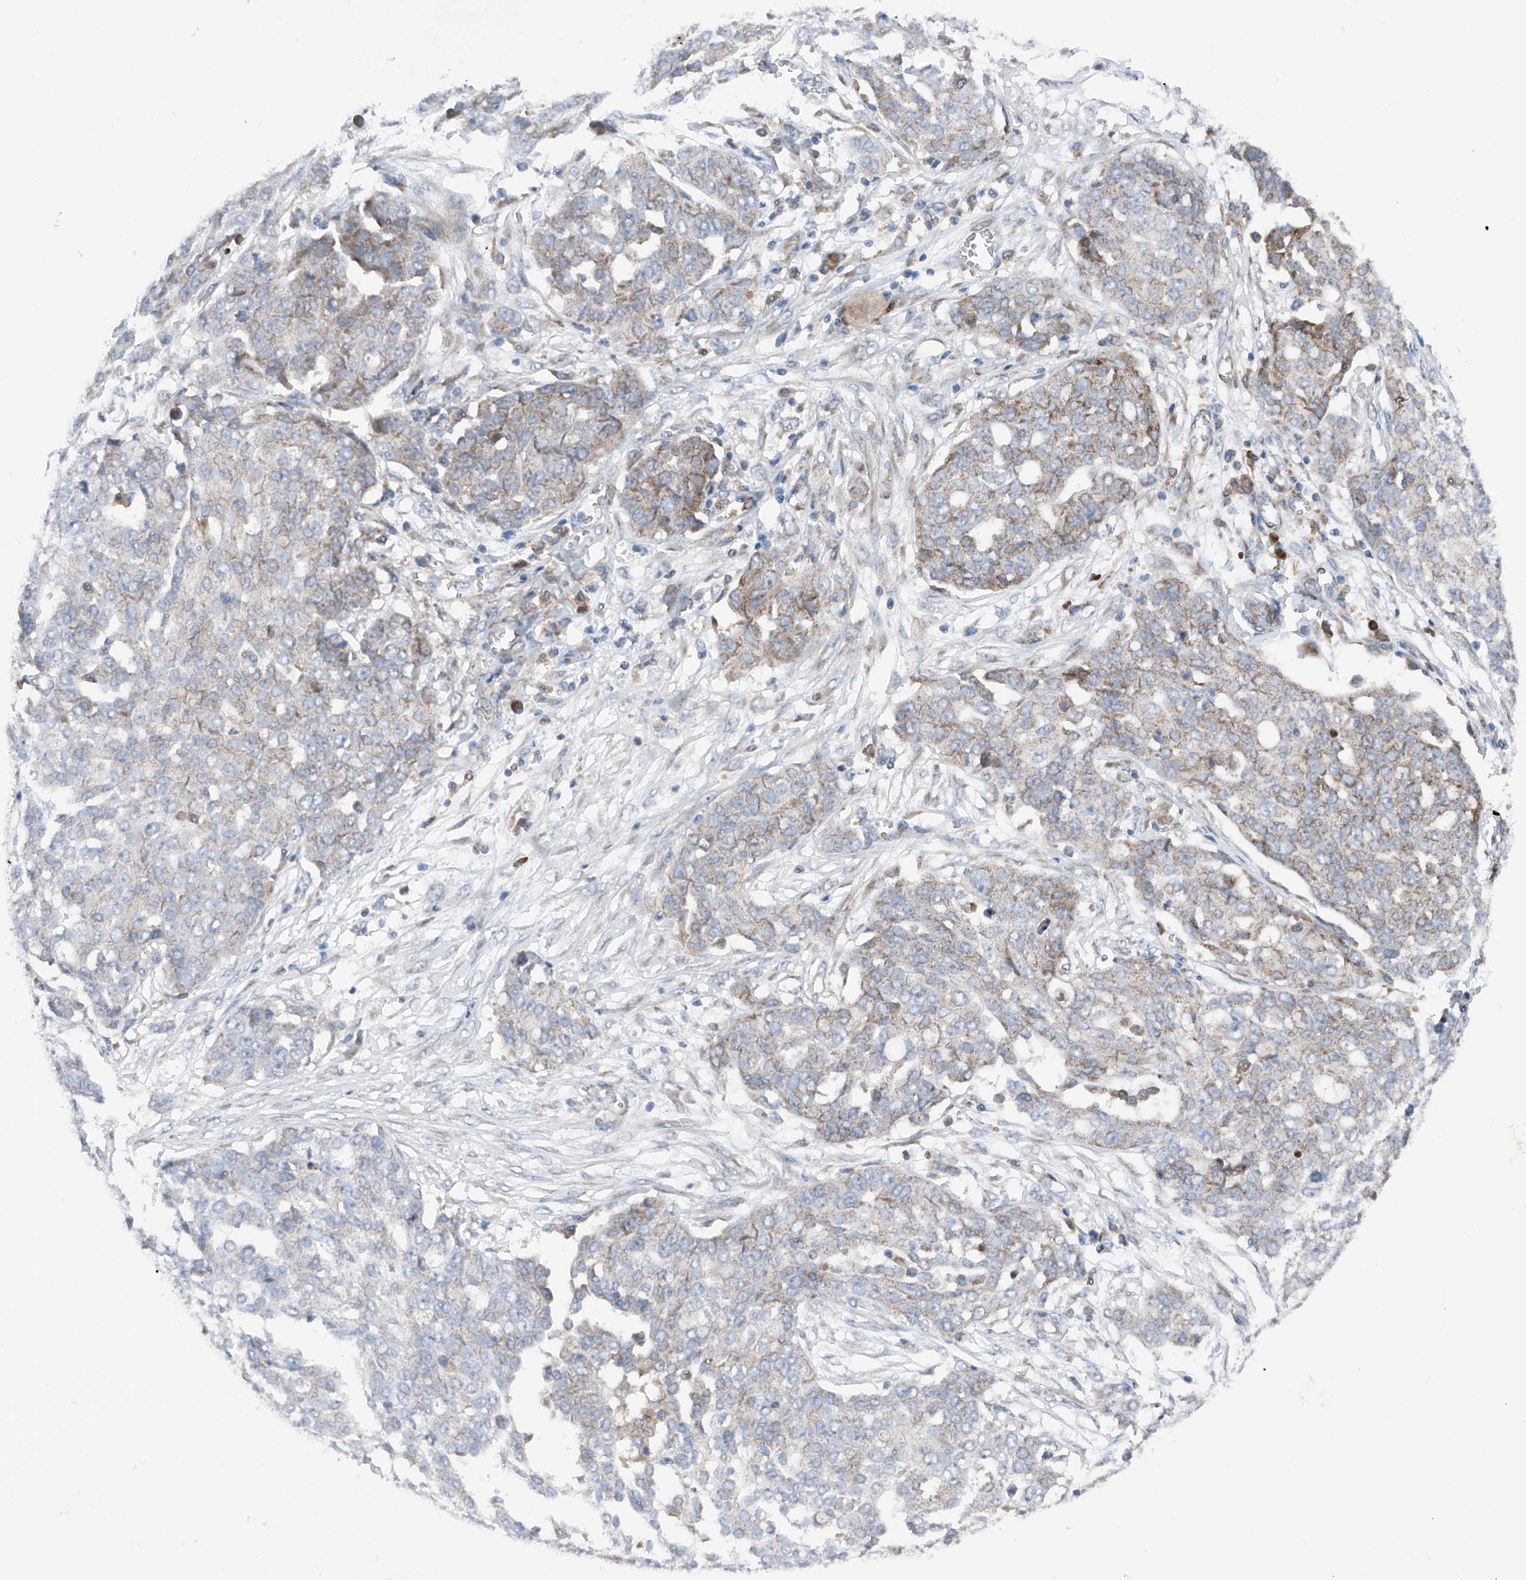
{"staining": {"intensity": "weak", "quantity": ">75%", "location": "cytoplasmic/membranous"}, "tissue": "ovarian cancer", "cell_type": "Tumor cells", "image_type": "cancer", "snomed": [{"axis": "morphology", "description": "Cystadenocarcinoma, serous, NOS"}, {"axis": "topography", "description": "Soft tissue"}, {"axis": "topography", "description": "Ovary"}], "caption": "Protein expression by IHC displays weak cytoplasmic/membranous expression in about >75% of tumor cells in ovarian cancer. (IHC, brightfield microscopy, high magnification).", "gene": "DAD1", "patient": {"sex": "female", "age": 57}}